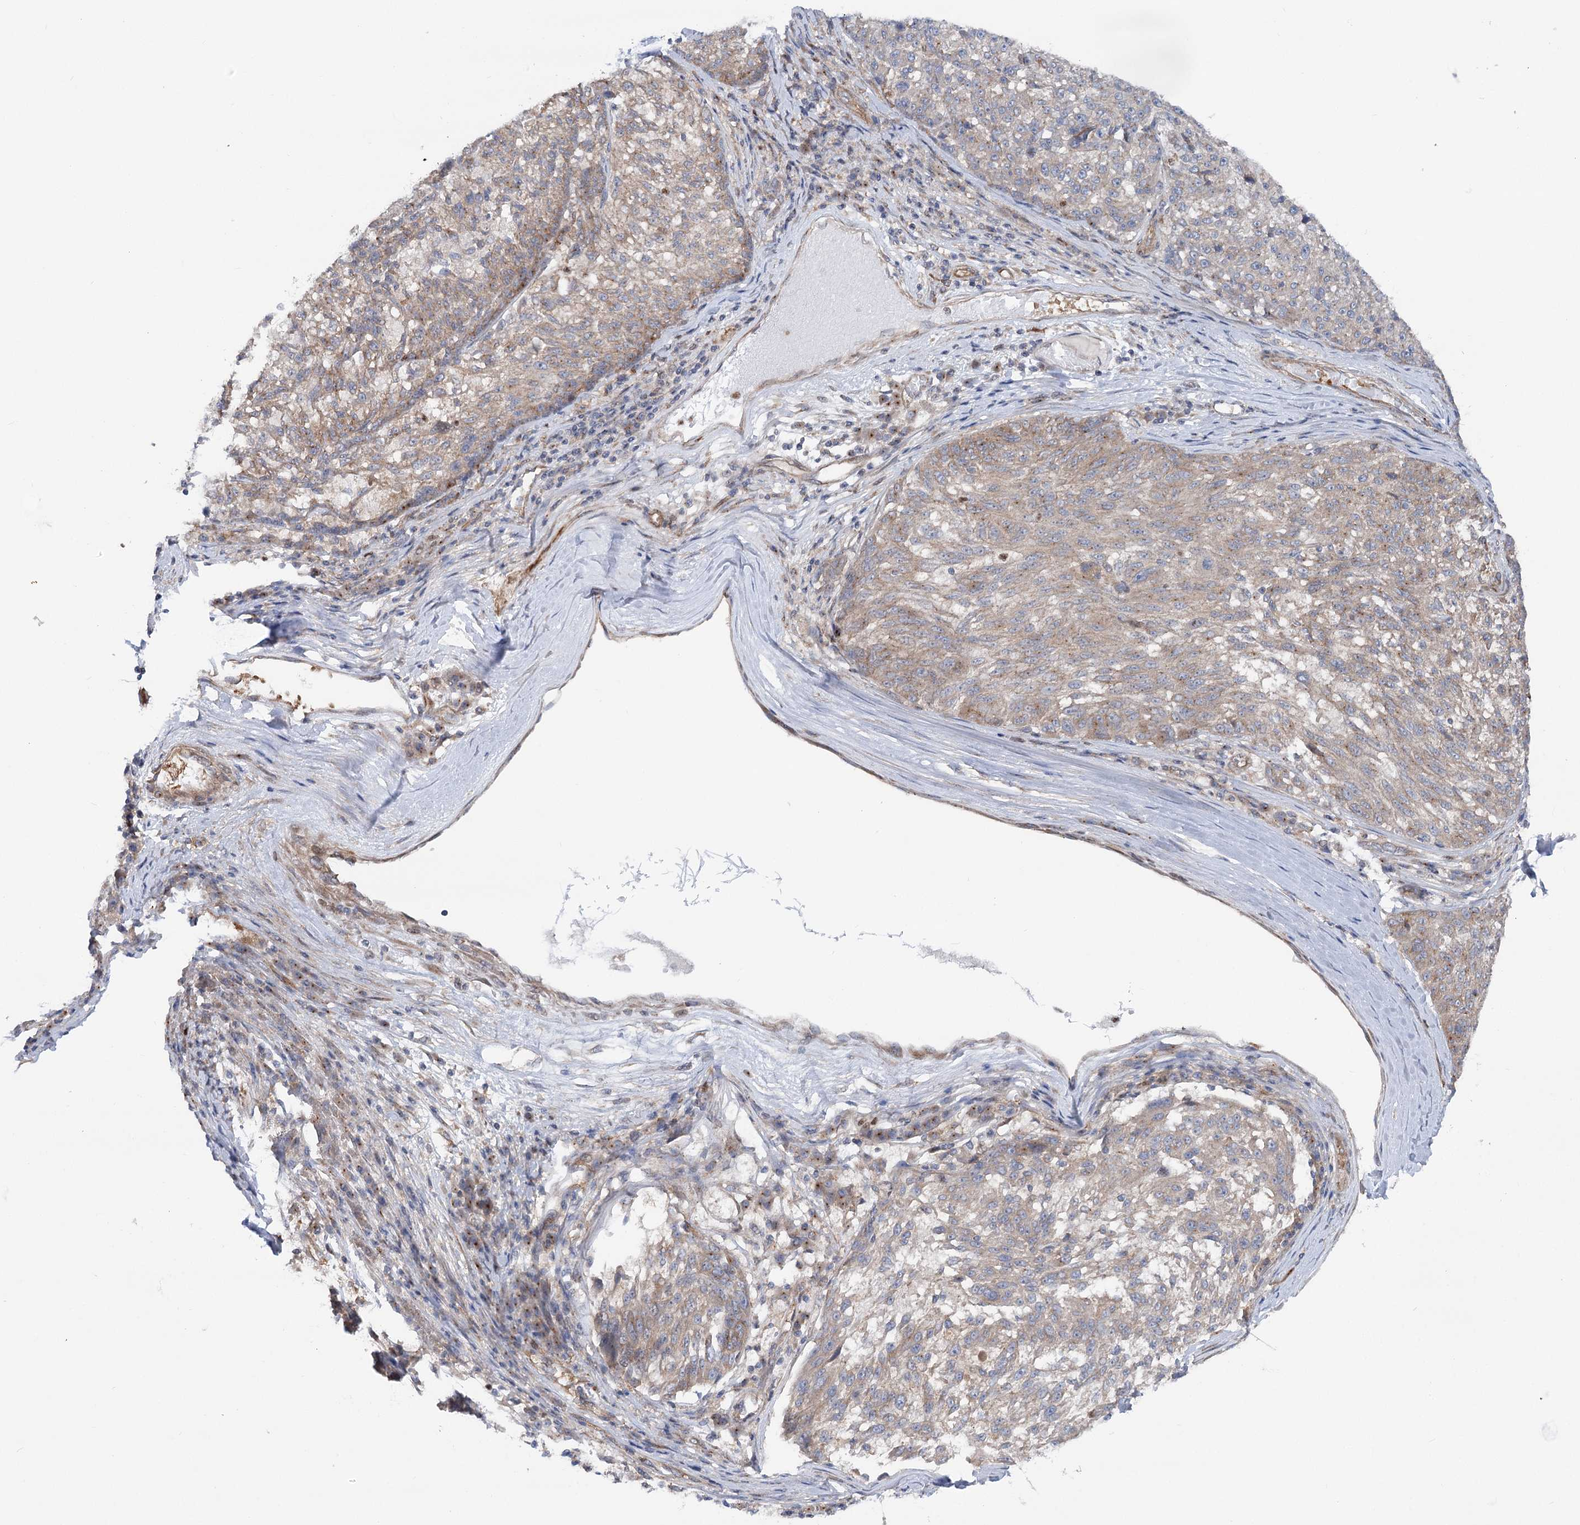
{"staining": {"intensity": "weak", "quantity": ">75%", "location": "cytoplasmic/membranous"}, "tissue": "melanoma", "cell_type": "Tumor cells", "image_type": "cancer", "snomed": [{"axis": "morphology", "description": "Malignant melanoma, NOS"}, {"axis": "topography", "description": "Skin"}], "caption": "Melanoma stained with a protein marker shows weak staining in tumor cells.", "gene": "SCN11A", "patient": {"sex": "male", "age": 53}}